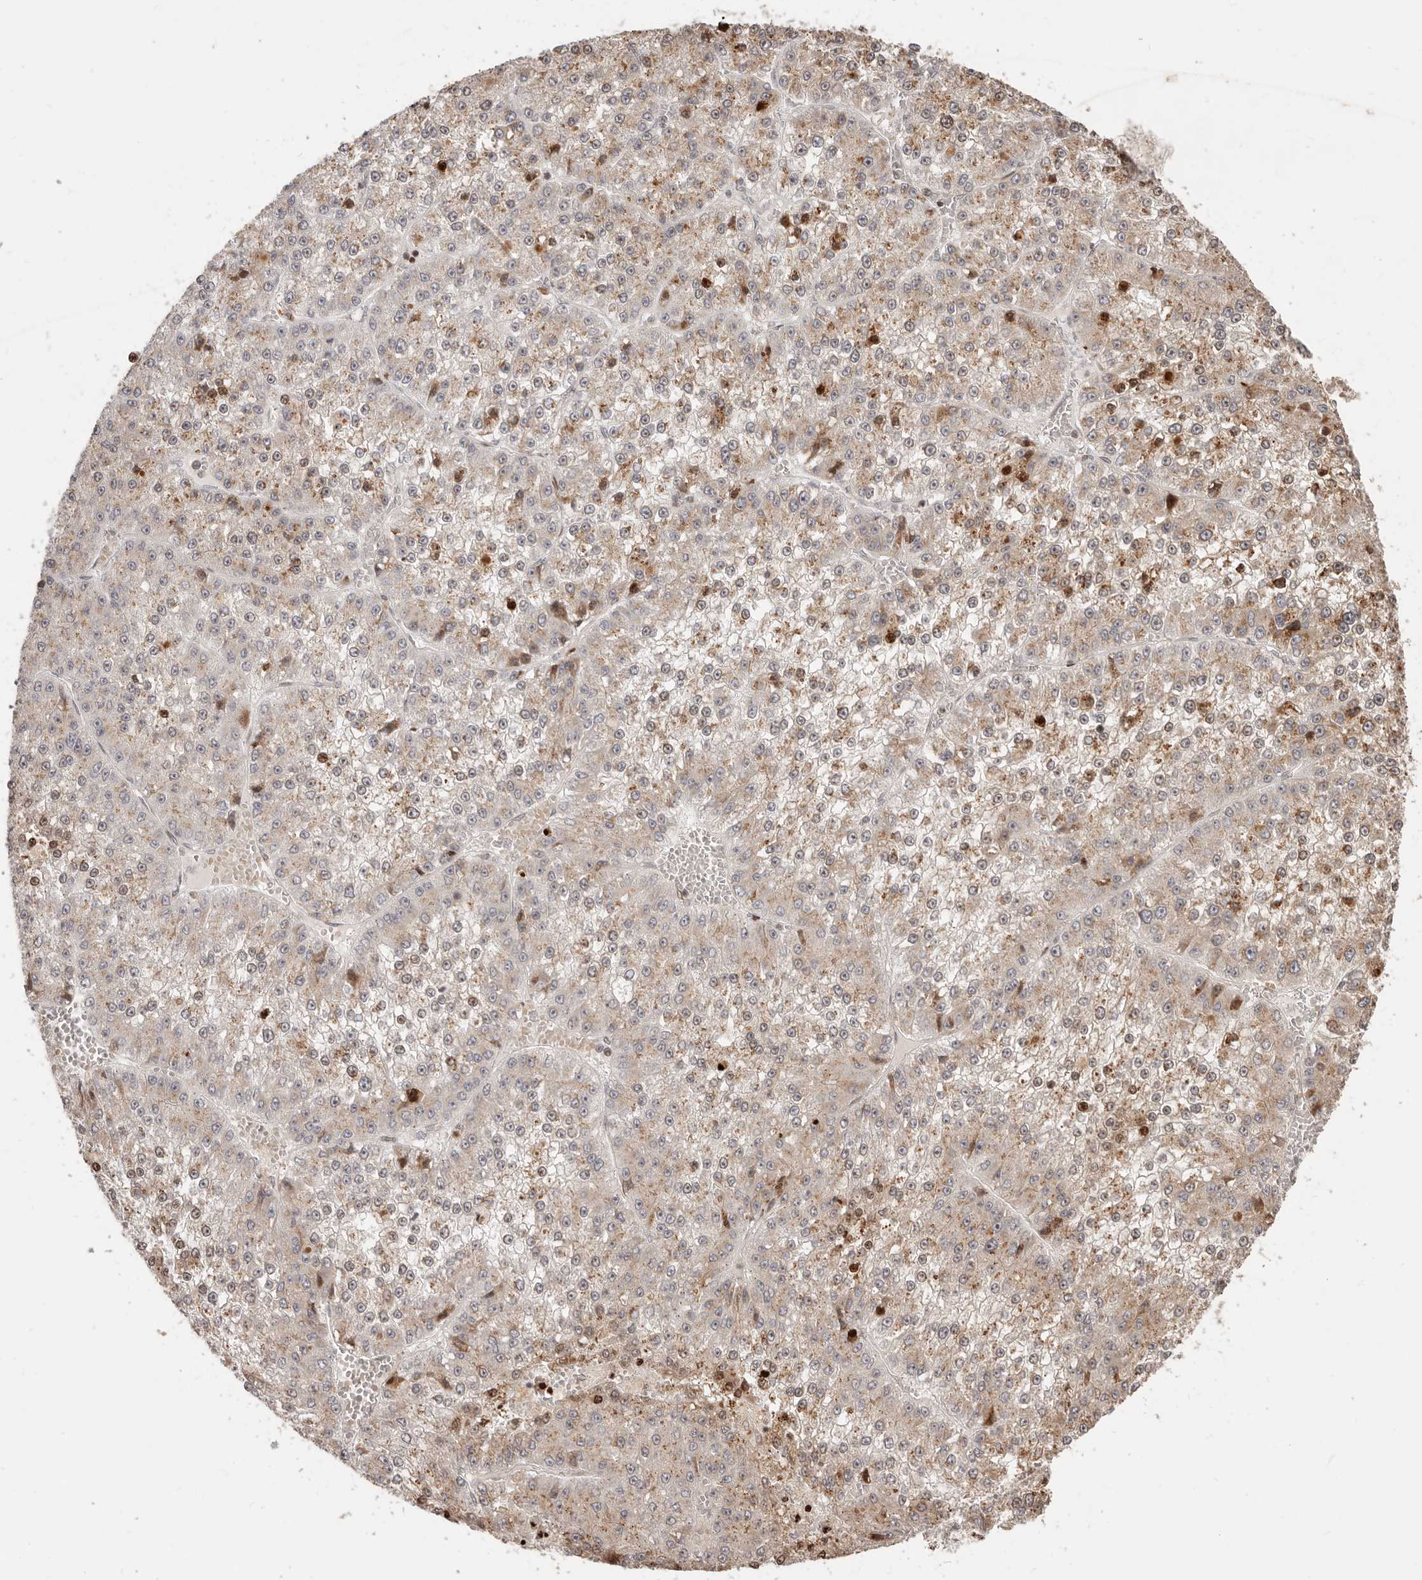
{"staining": {"intensity": "weak", "quantity": "25%-75%", "location": "cytoplasmic/membranous,nuclear"}, "tissue": "liver cancer", "cell_type": "Tumor cells", "image_type": "cancer", "snomed": [{"axis": "morphology", "description": "Carcinoma, Hepatocellular, NOS"}, {"axis": "topography", "description": "Liver"}], "caption": "Liver cancer was stained to show a protein in brown. There is low levels of weak cytoplasmic/membranous and nuclear expression in about 25%-75% of tumor cells.", "gene": "TRIM4", "patient": {"sex": "female", "age": 73}}